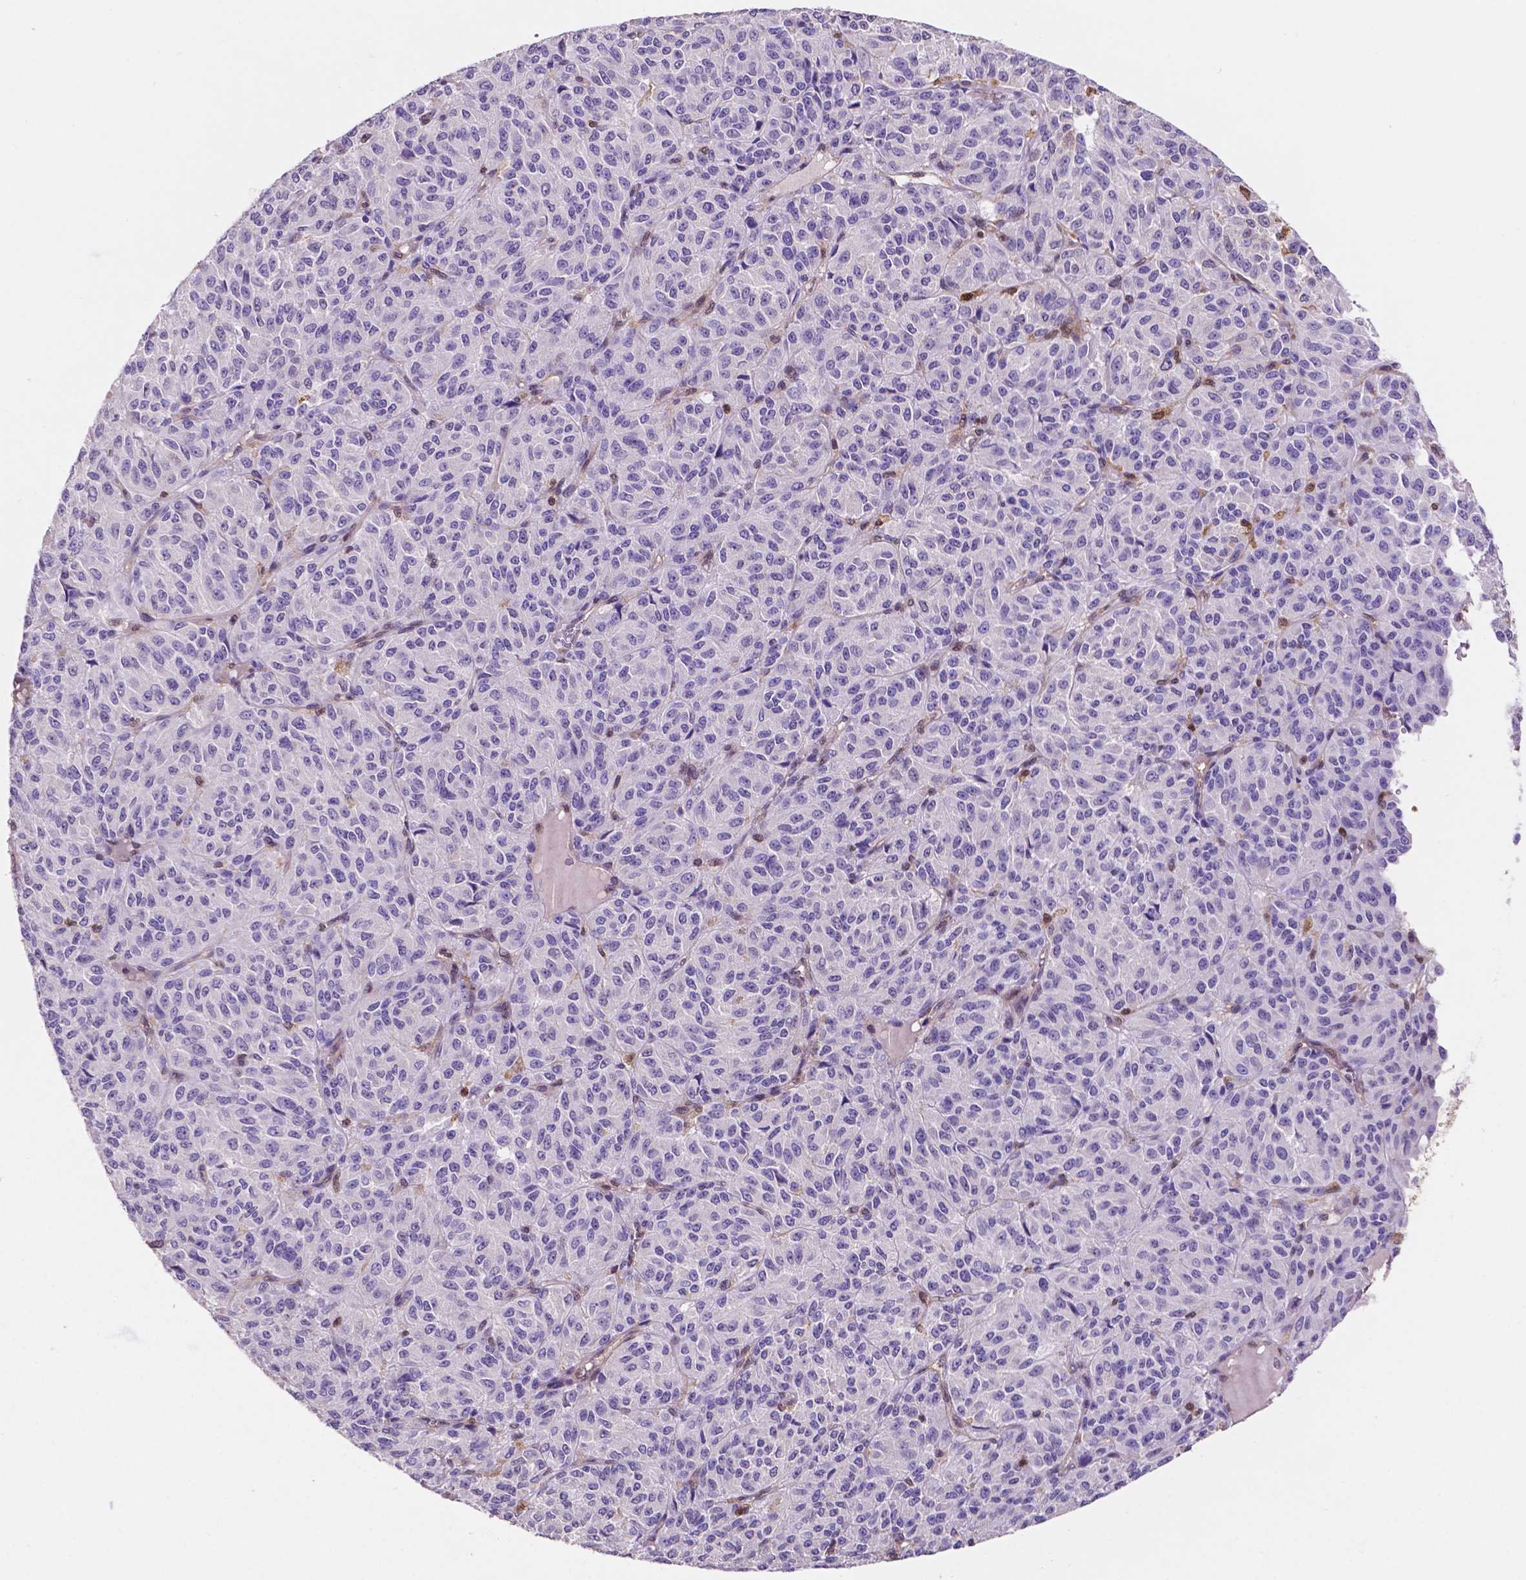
{"staining": {"intensity": "negative", "quantity": "none", "location": "none"}, "tissue": "melanoma", "cell_type": "Tumor cells", "image_type": "cancer", "snomed": [{"axis": "morphology", "description": "Malignant melanoma, Metastatic site"}, {"axis": "topography", "description": "Brain"}], "caption": "Human malignant melanoma (metastatic site) stained for a protein using immunohistochemistry demonstrates no positivity in tumor cells.", "gene": "UBE2L6", "patient": {"sex": "female", "age": 56}}